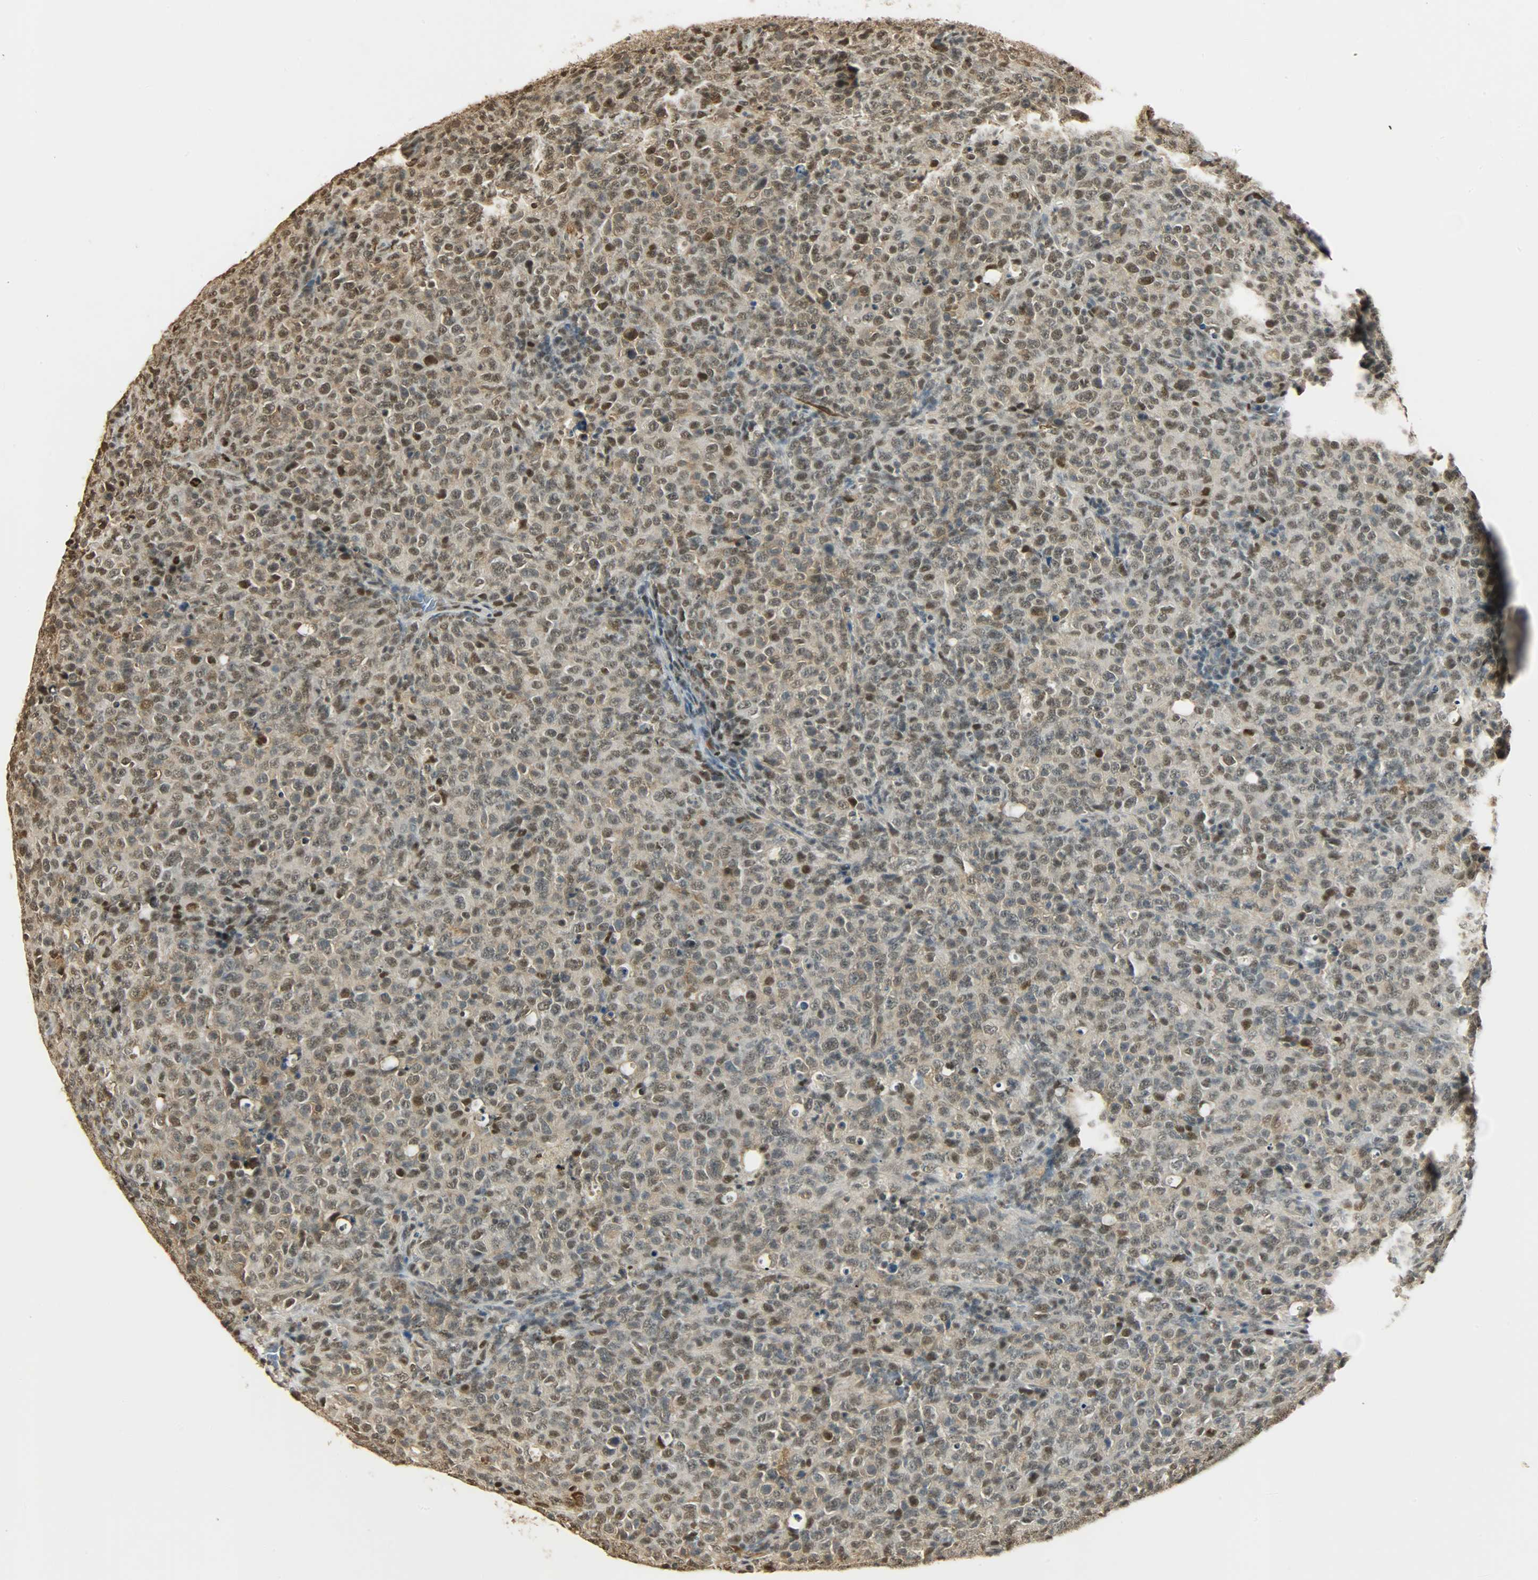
{"staining": {"intensity": "moderate", "quantity": ">75%", "location": "nuclear"}, "tissue": "lymphoma", "cell_type": "Tumor cells", "image_type": "cancer", "snomed": [{"axis": "morphology", "description": "Malignant lymphoma, non-Hodgkin's type, High grade"}, {"axis": "topography", "description": "Tonsil"}], "caption": "High-power microscopy captured an immunohistochemistry micrograph of lymphoma, revealing moderate nuclear staining in approximately >75% of tumor cells.", "gene": "NGFR", "patient": {"sex": "female", "age": 36}}